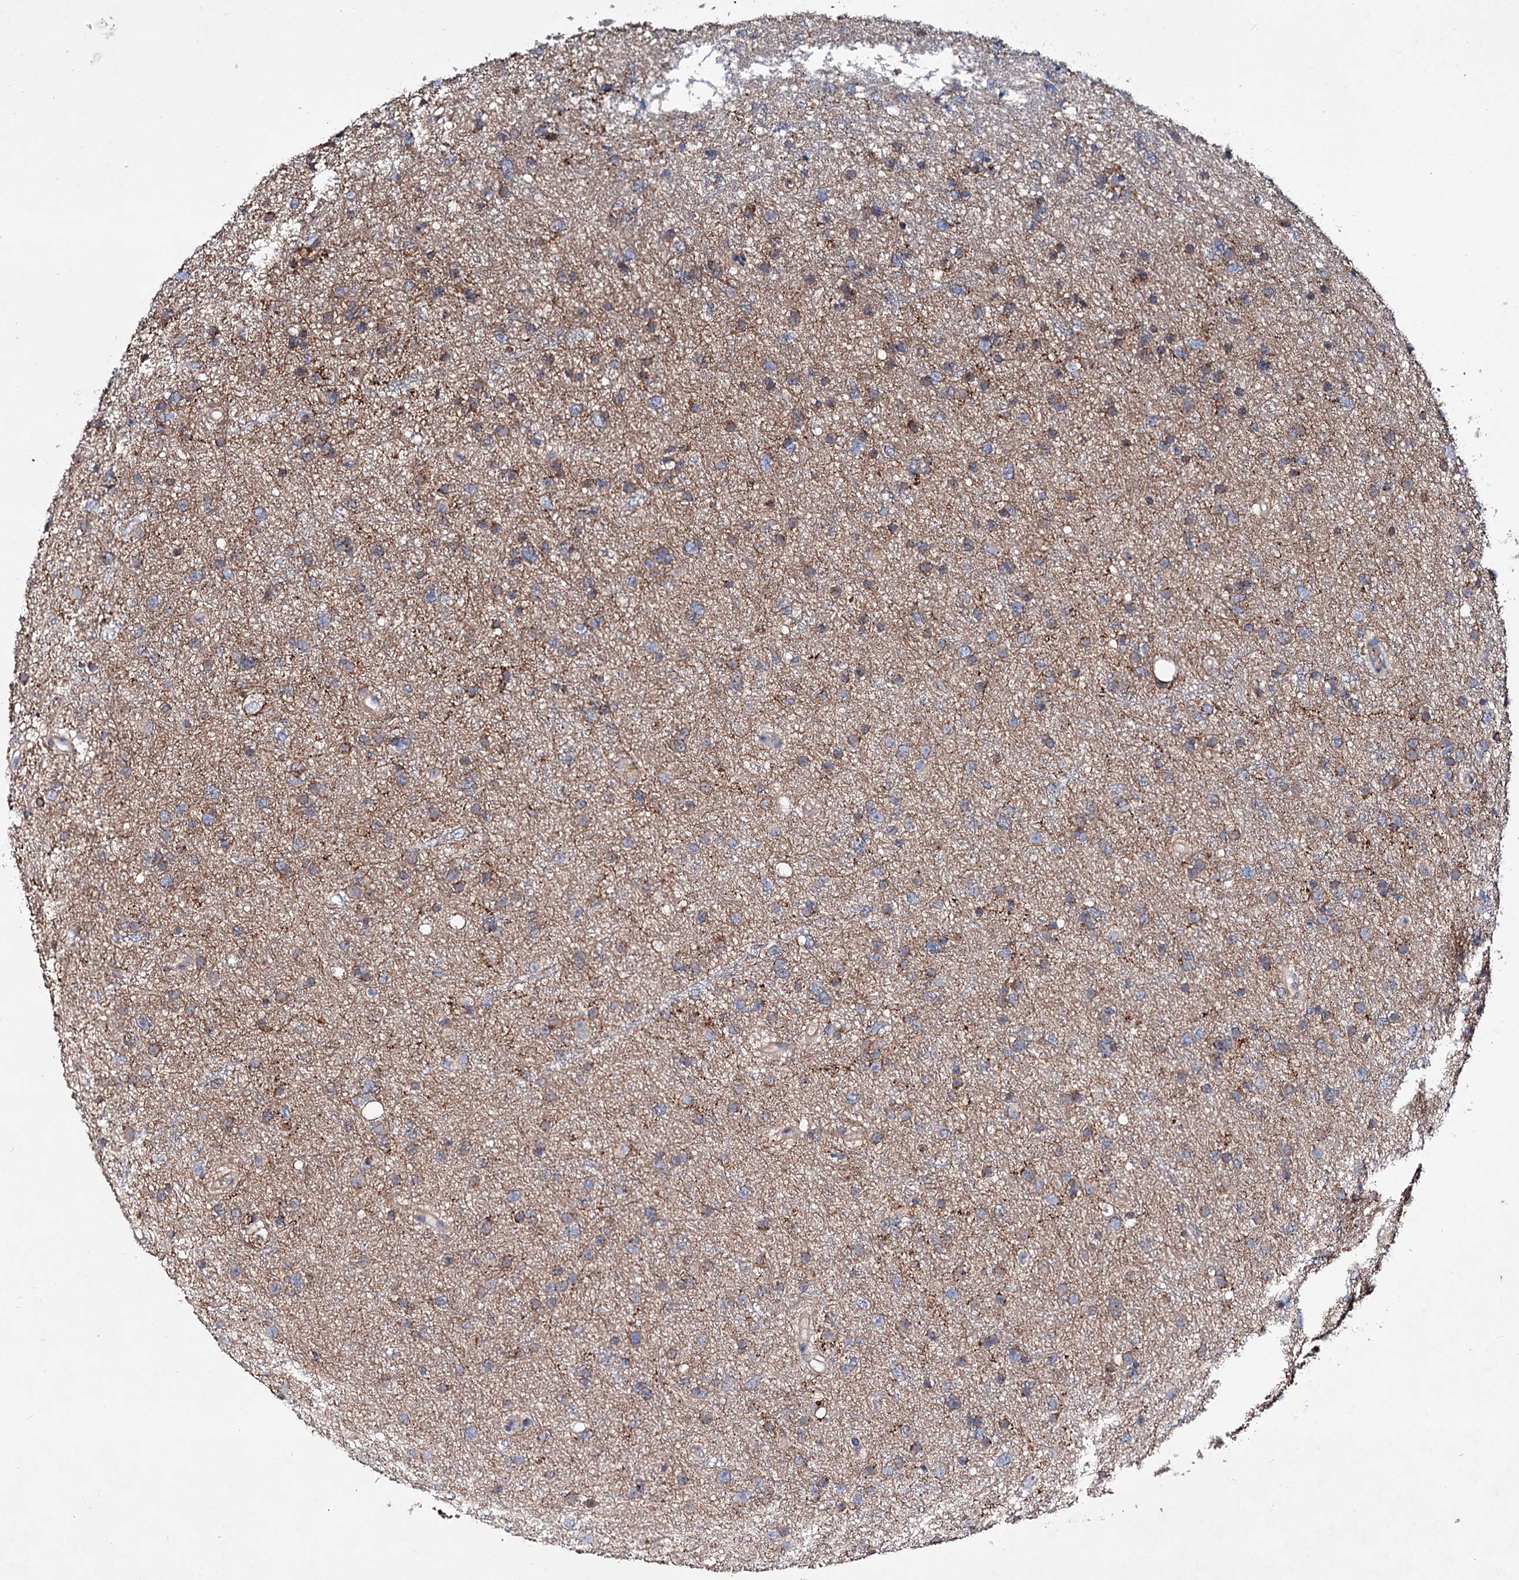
{"staining": {"intensity": "moderate", "quantity": "<25%", "location": "cytoplasmic/membranous"}, "tissue": "glioma", "cell_type": "Tumor cells", "image_type": "cancer", "snomed": [{"axis": "morphology", "description": "Glioma, malignant, Low grade"}, {"axis": "topography", "description": "Cerebral cortex"}], "caption": "The photomicrograph shows a brown stain indicating the presence of a protein in the cytoplasmic/membranous of tumor cells in glioma.", "gene": "PTDSS2", "patient": {"sex": "female", "age": 39}}